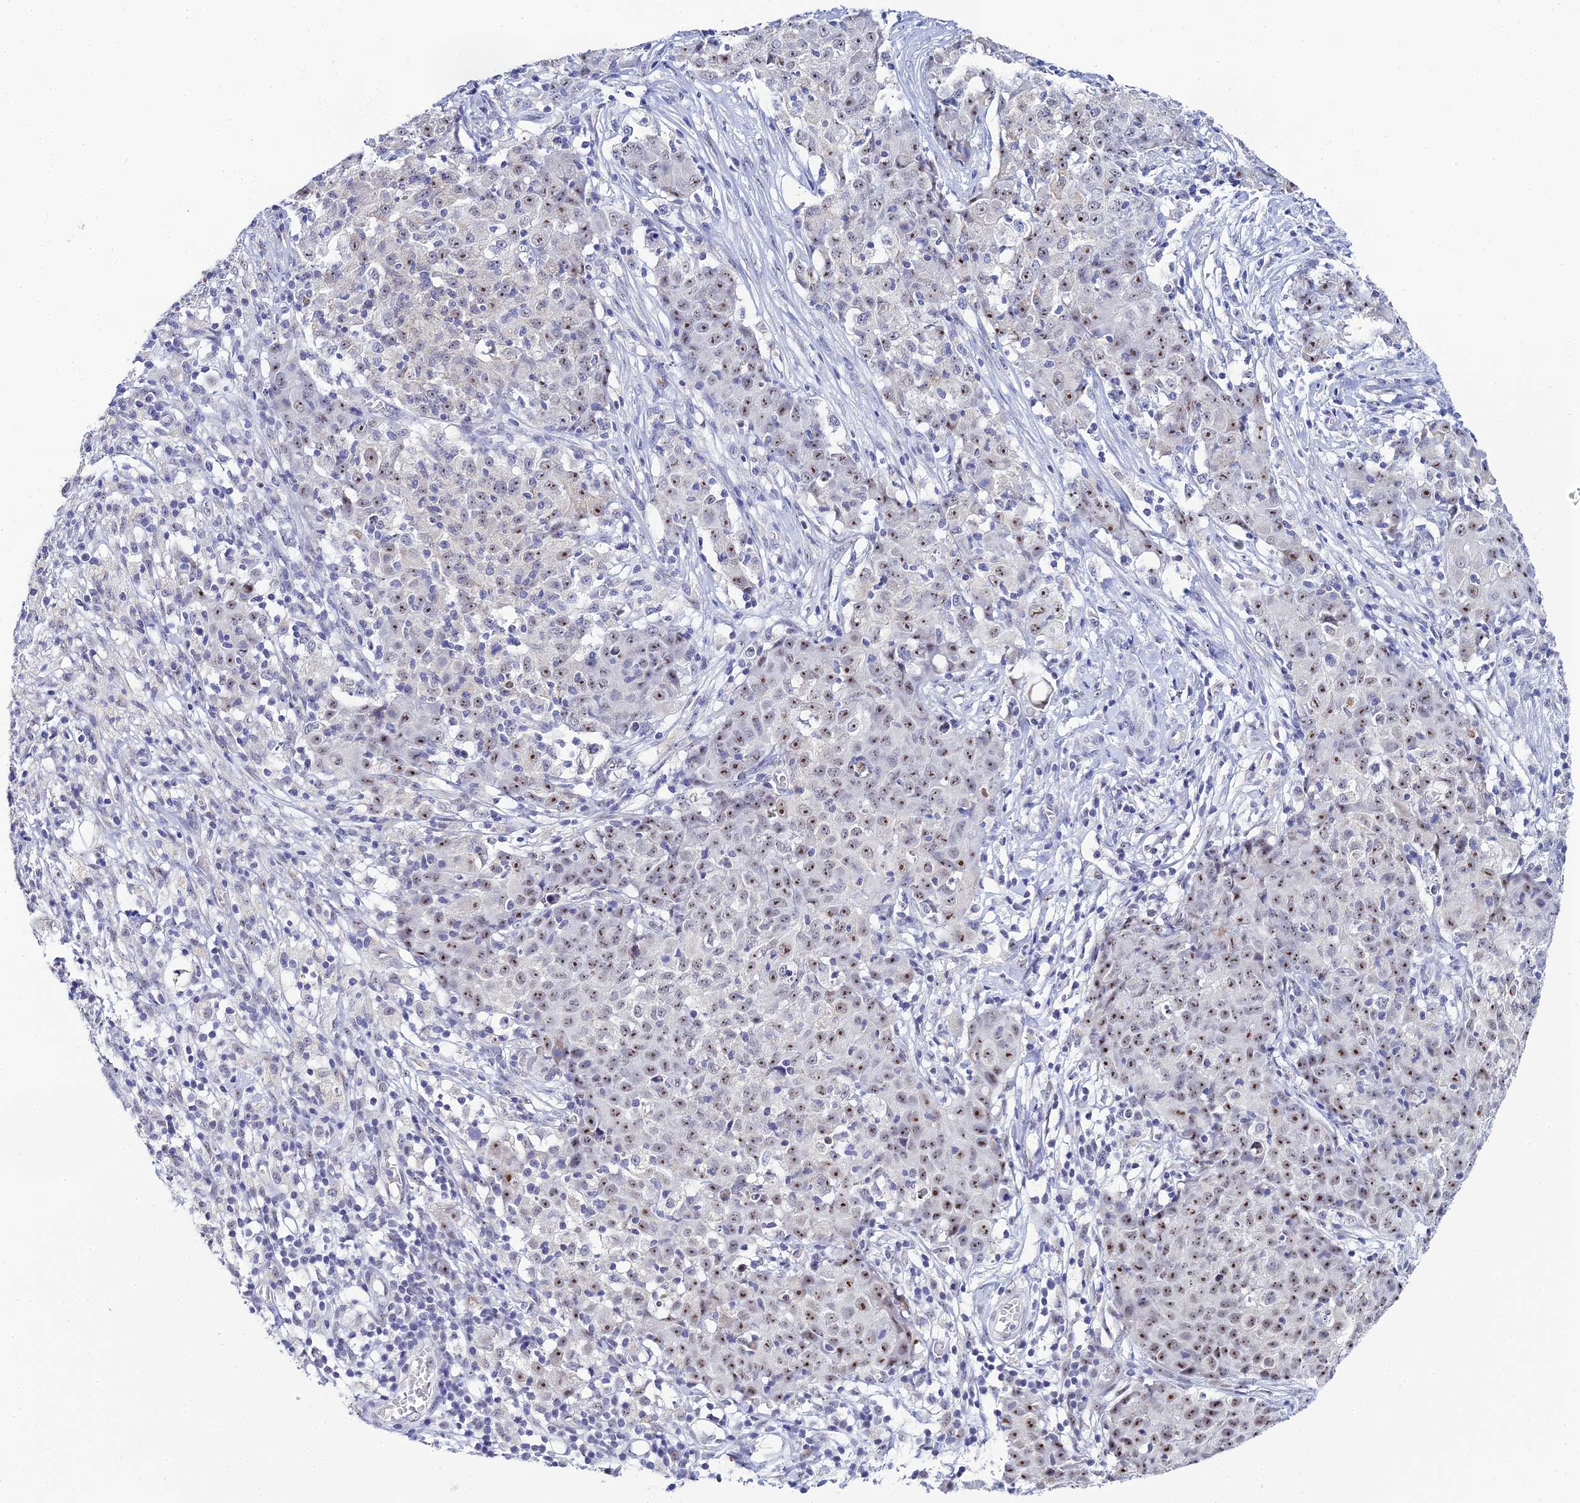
{"staining": {"intensity": "moderate", "quantity": ">75%", "location": "nuclear"}, "tissue": "ovarian cancer", "cell_type": "Tumor cells", "image_type": "cancer", "snomed": [{"axis": "morphology", "description": "Carcinoma, endometroid"}, {"axis": "topography", "description": "Ovary"}], "caption": "A histopathology image of human ovarian endometroid carcinoma stained for a protein displays moderate nuclear brown staining in tumor cells.", "gene": "PLPP4", "patient": {"sex": "female", "age": 42}}